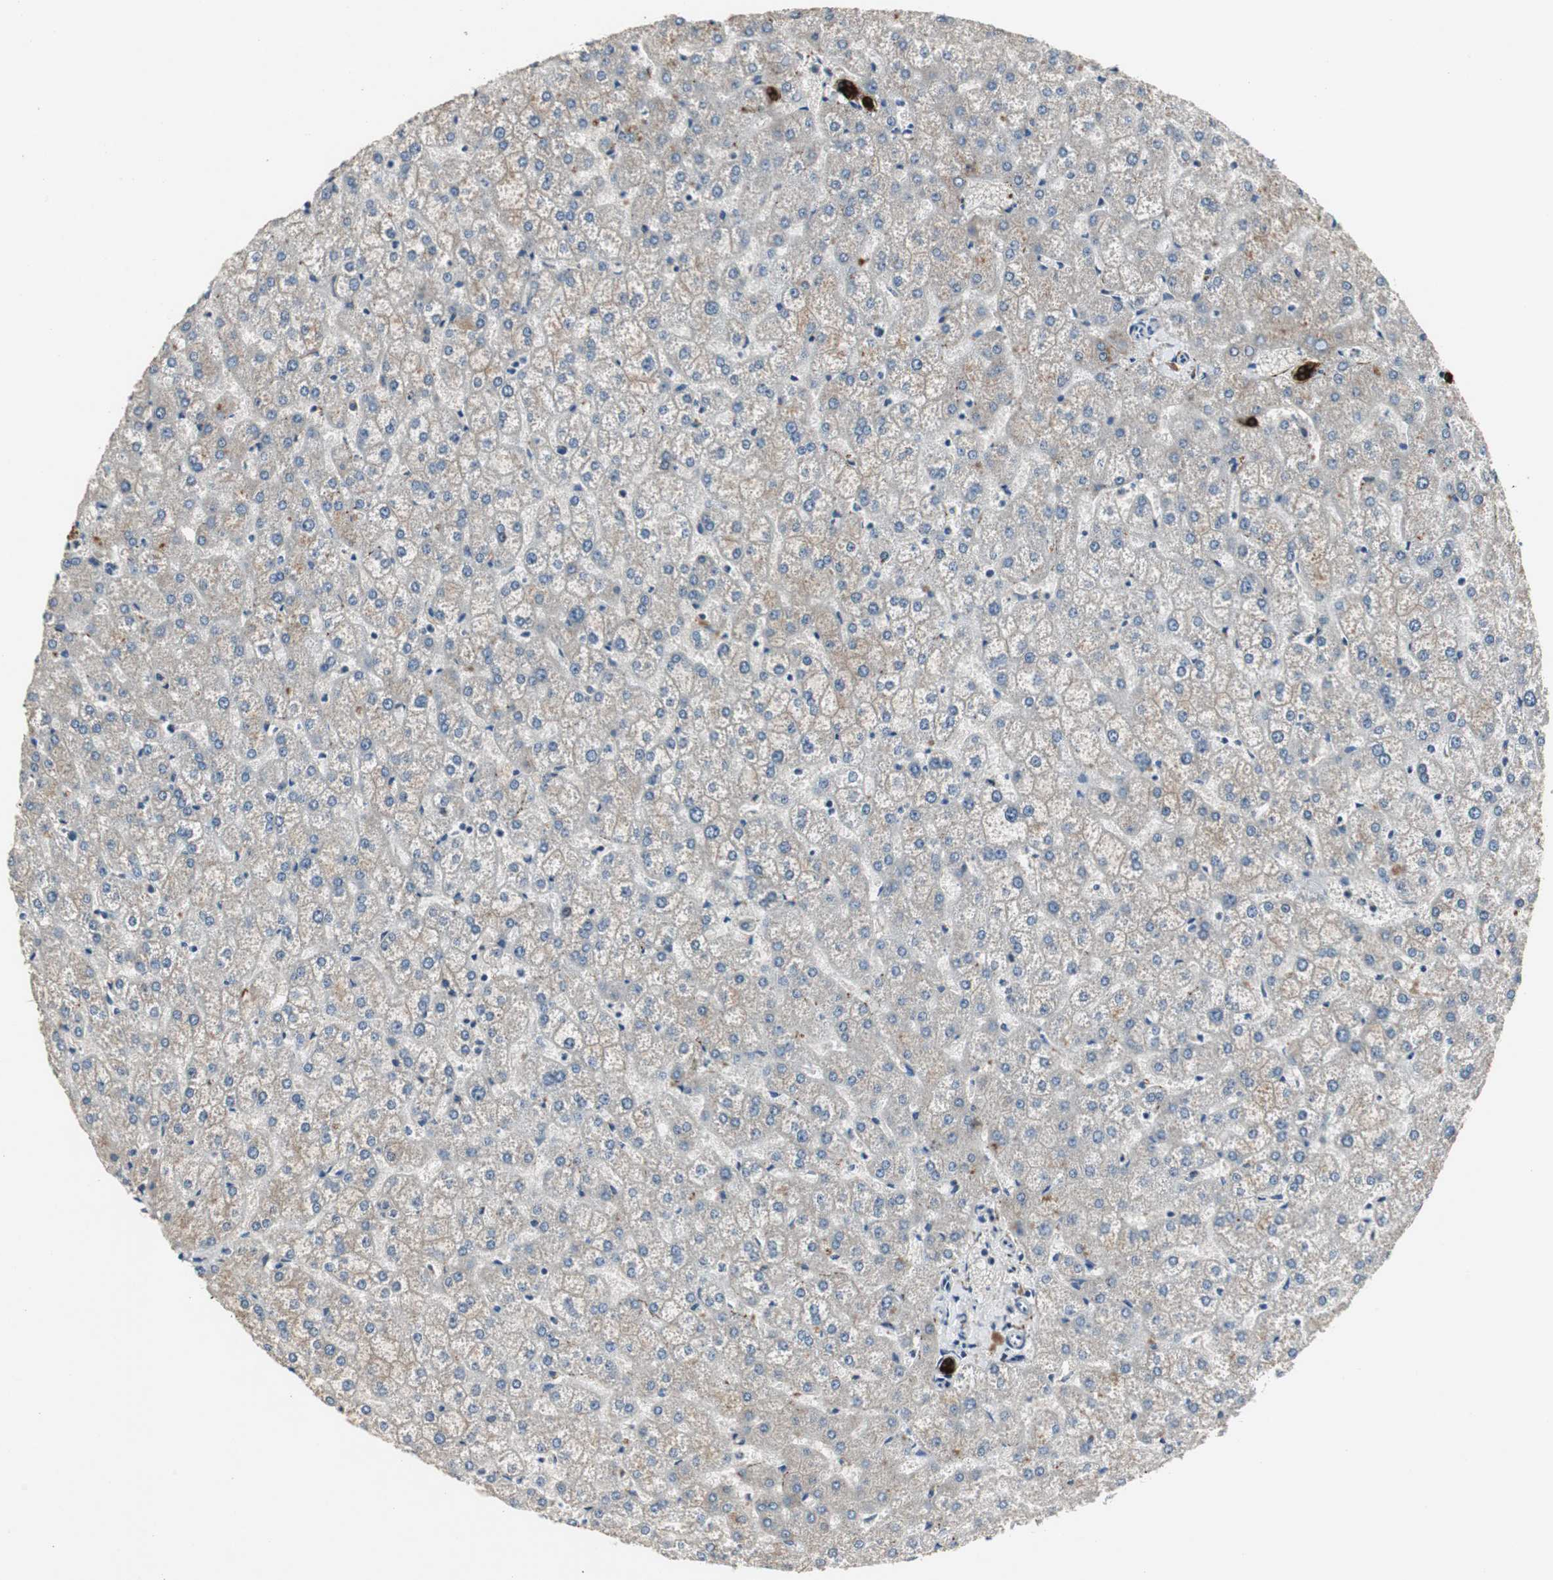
{"staining": {"intensity": "strong", "quantity": ">75%", "location": "cytoplasmic/membranous"}, "tissue": "liver", "cell_type": "Cholangiocytes", "image_type": "normal", "snomed": [{"axis": "morphology", "description": "Normal tissue, NOS"}, {"axis": "topography", "description": "Liver"}], "caption": "Immunohistochemical staining of unremarkable human liver shows high levels of strong cytoplasmic/membranous staining in approximately >75% of cholangiocytes.", "gene": "PTPRN2", "patient": {"sex": "female", "age": 32}}